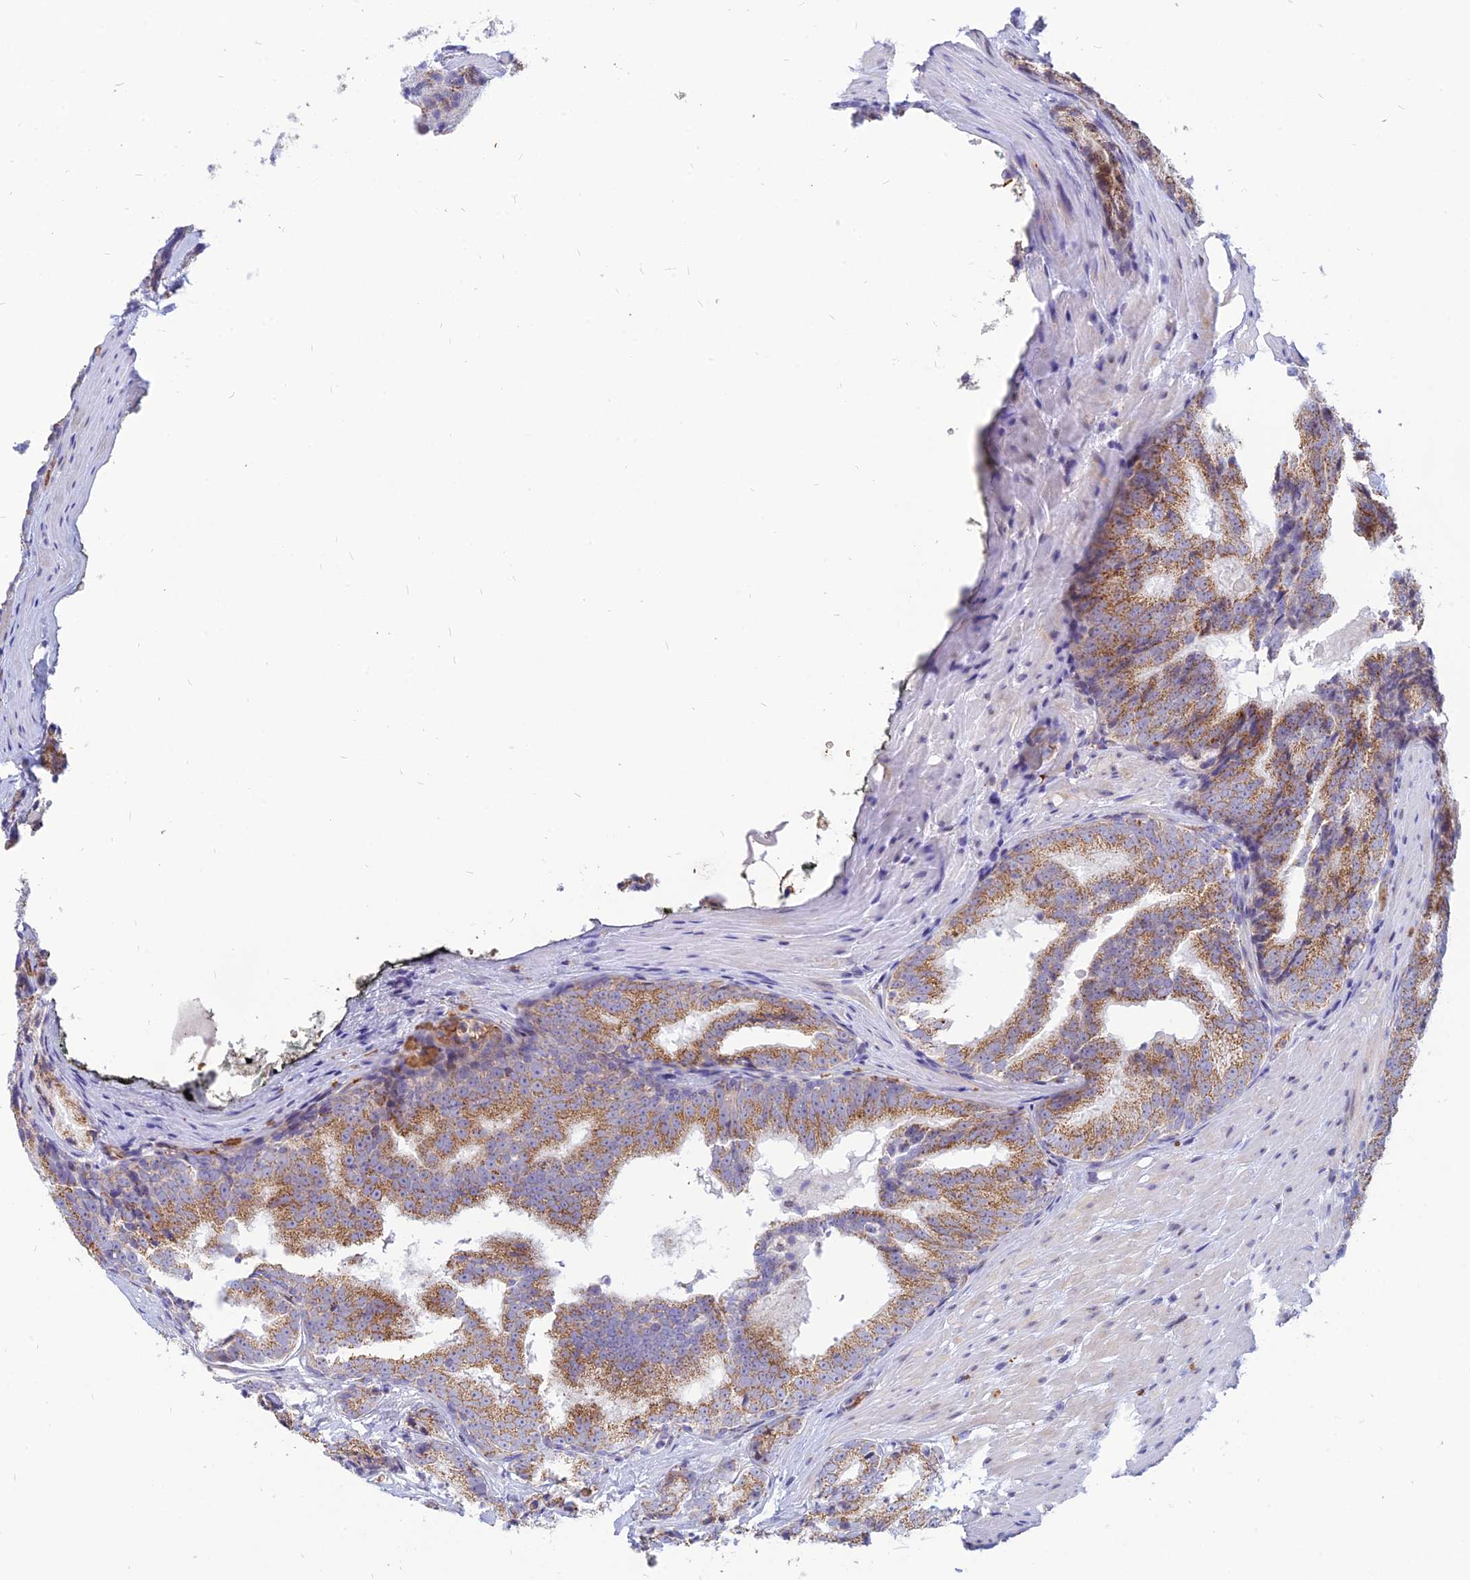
{"staining": {"intensity": "moderate", "quantity": ">75%", "location": "cytoplasmic/membranous"}, "tissue": "prostate cancer", "cell_type": "Tumor cells", "image_type": "cancer", "snomed": [{"axis": "morphology", "description": "Adenocarcinoma, High grade"}, {"axis": "topography", "description": "Prostate"}], "caption": "Immunohistochemical staining of human prostate high-grade adenocarcinoma shows medium levels of moderate cytoplasmic/membranous expression in approximately >75% of tumor cells.", "gene": "HHAT", "patient": {"sex": "male", "age": 66}}